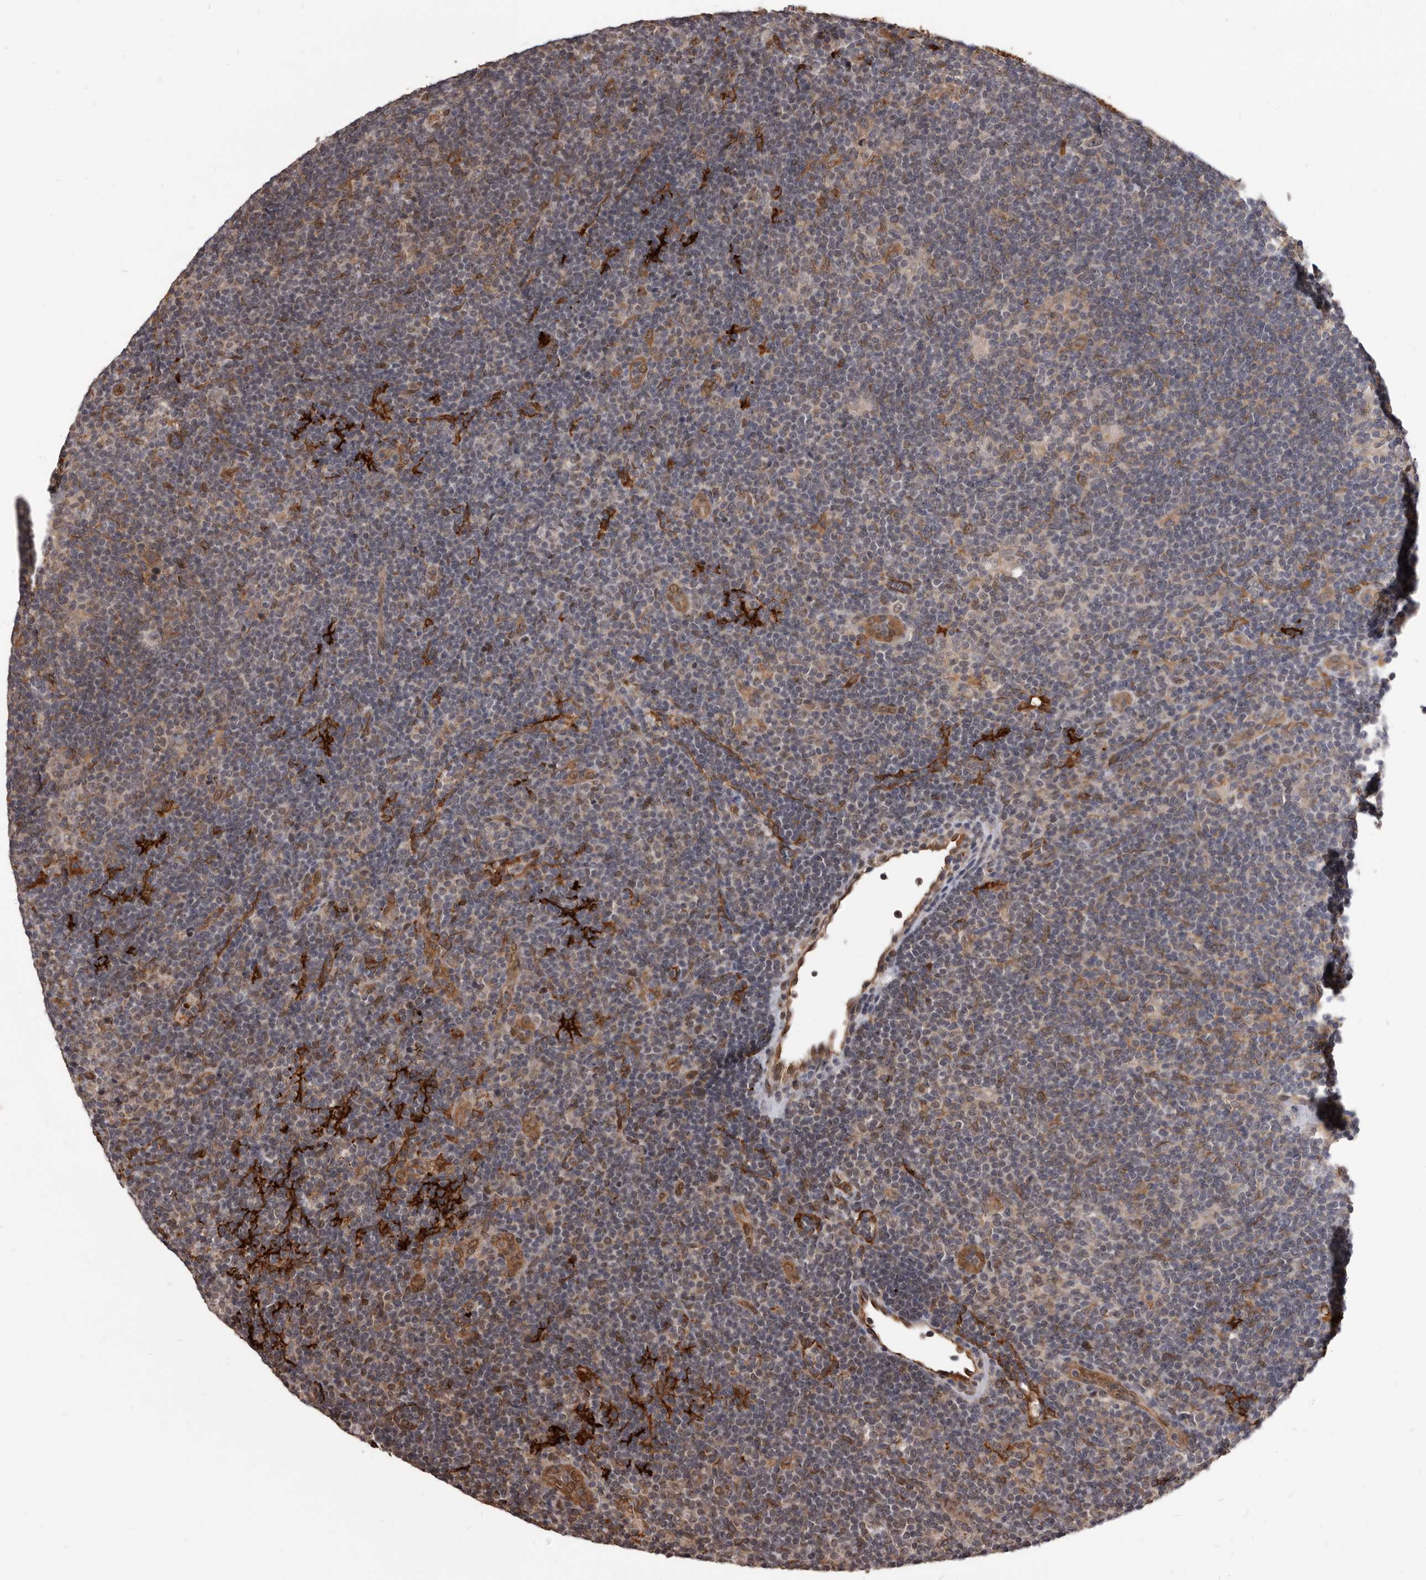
{"staining": {"intensity": "negative", "quantity": "none", "location": "none"}, "tissue": "lymphoma", "cell_type": "Tumor cells", "image_type": "cancer", "snomed": [{"axis": "morphology", "description": "Hodgkin's disease, NOS"}, {"axis": "topography", "description": "Lymph node"}], "caption": "Histopathology image shows no protein positivity in tumor cells of Hodgkin's disease tissue. (Stains: DAB IHC with hematoxylin counter stain, Microscopy: brightfield microscopy at high magnification).", "gene": "ADAMTS20", "patient": {"sex": "female", "age": 57}}